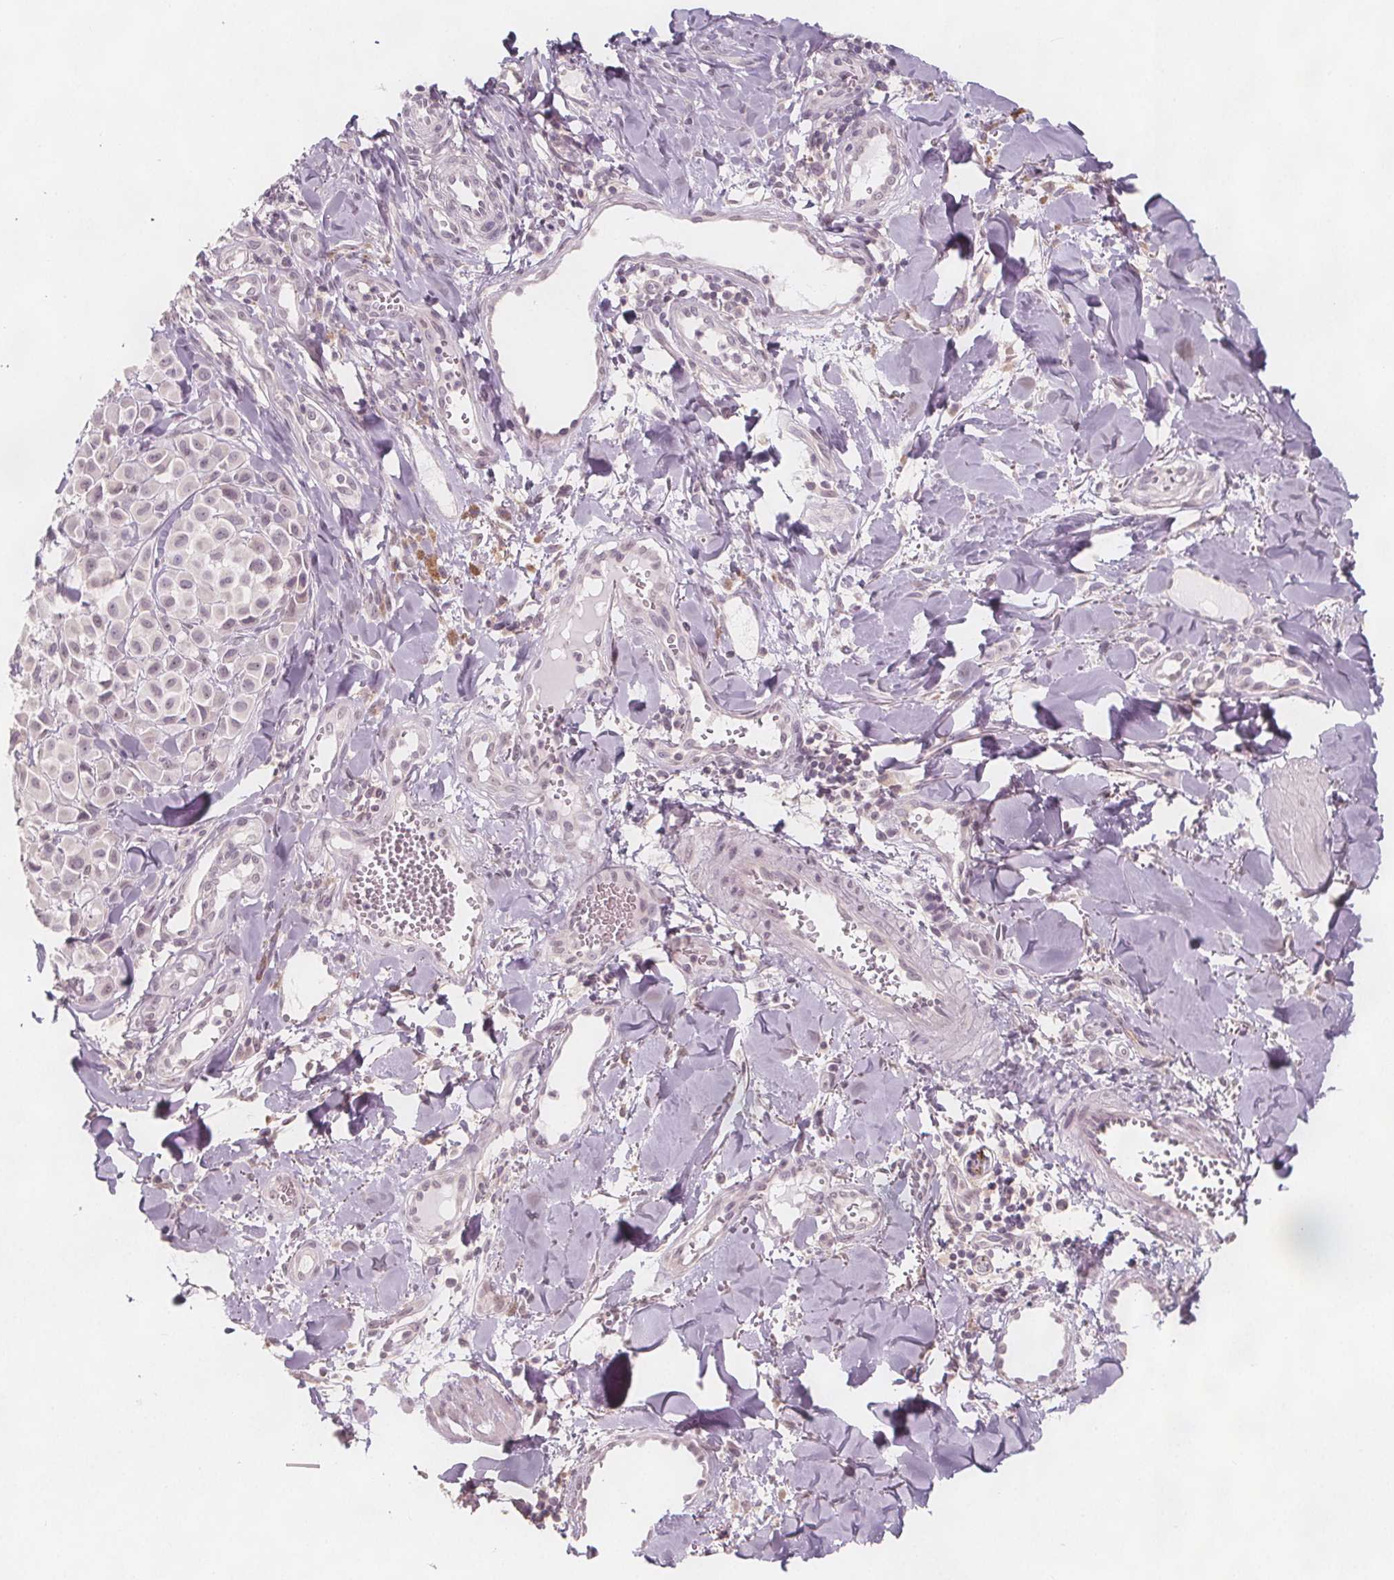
{"staining": {"intensity": "negative", "quantity": "none", "location": "none"}, "tissue": "melanoma", "cell_type": "Tumor cells", "image_type": "cancer", "snomed": [{"axis": "morphology", "description": "Malignant melanoma, NOS"}, {"axis": "topography", "description": "Skin"}], "caption": "The micrograph demonstrates no staining of tumor cells in malignant melanoma. Brightfield microscopy of immunohistochemistry stained with DAB (brown) and hematoxylin (blue), captured at high magnification.", "gene": "C1orf167", "patient": {"sex": "male", "age": 77}}